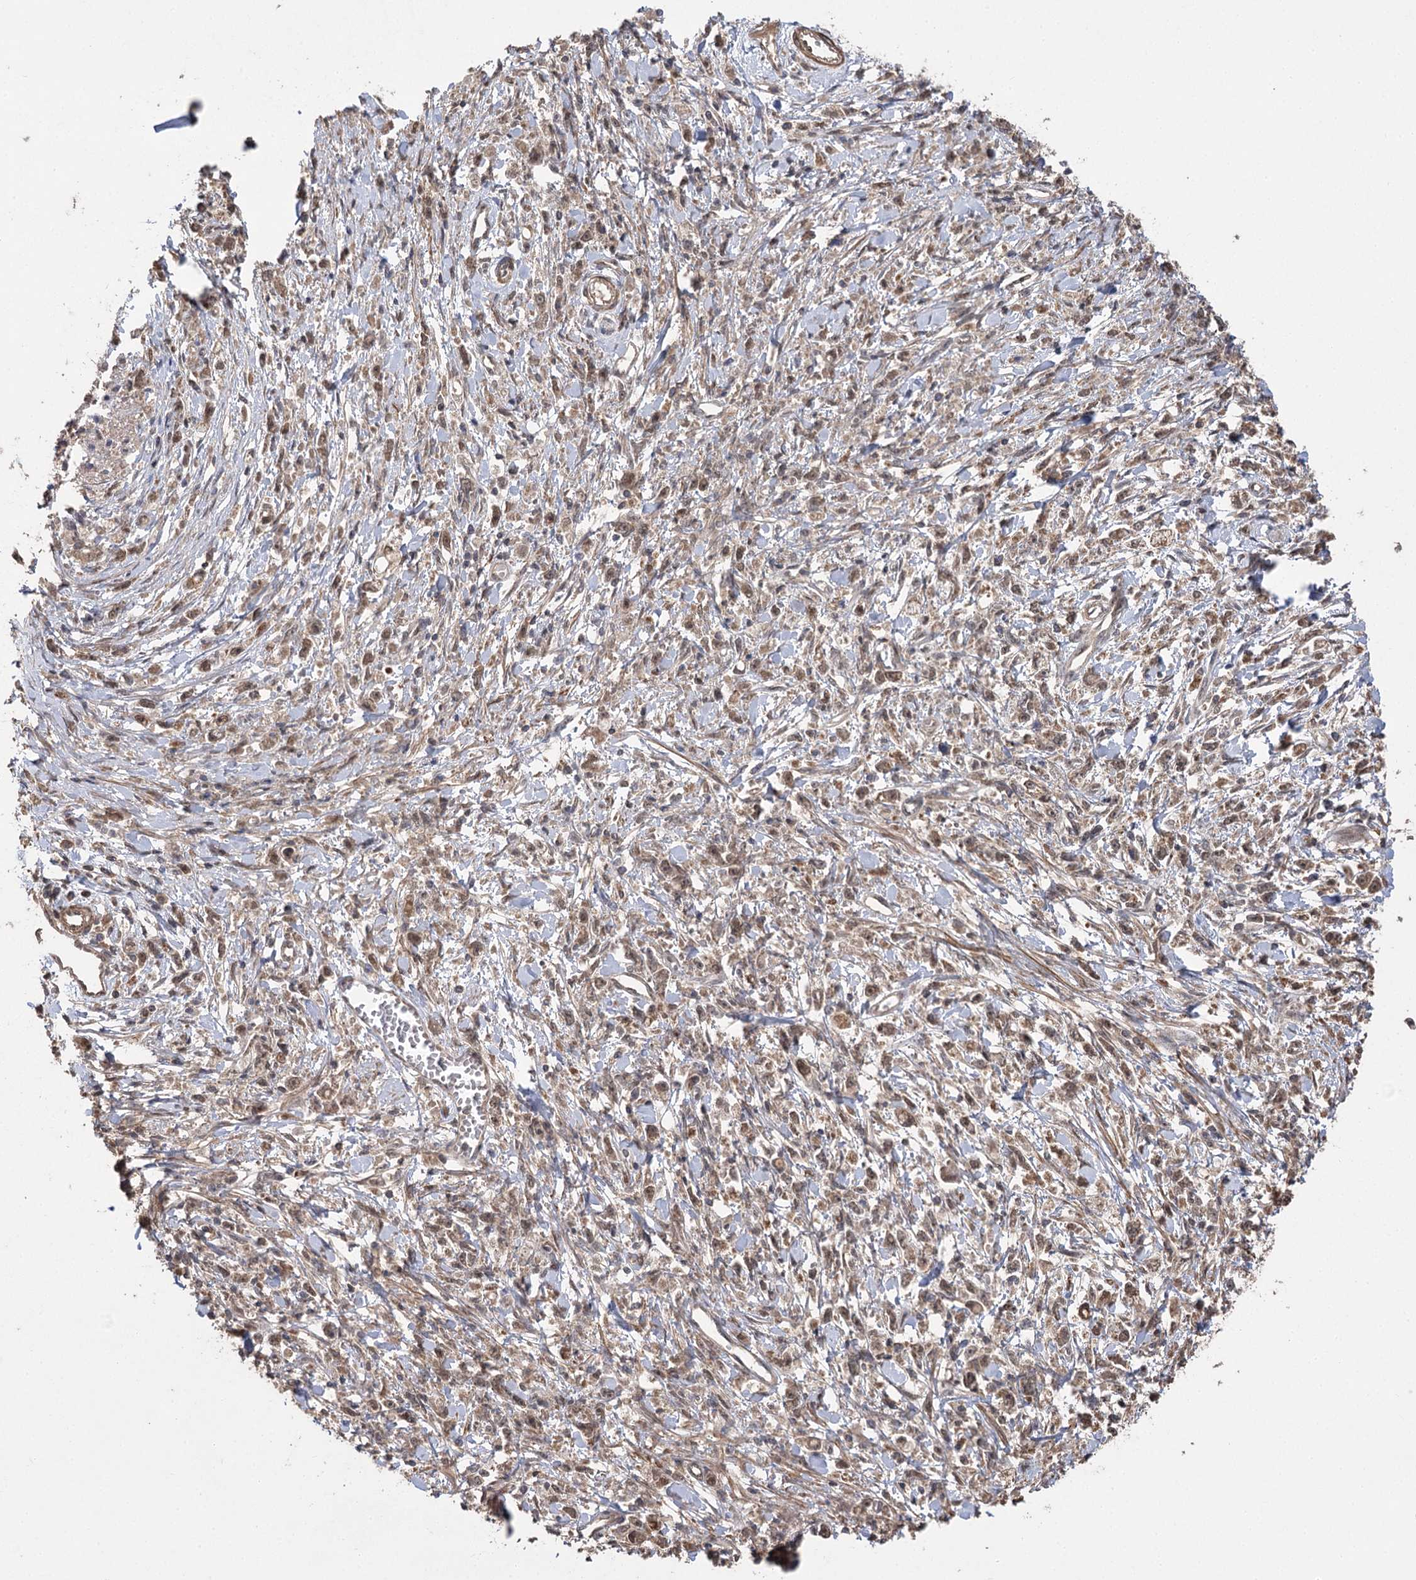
{"staining": {"intensity": "moderate", "quantity": ">75%", "location": "cytoplasmic/membranous,nuclear"}, "tissue": "stomach cancer", "cell_type": "Tumor cells", "image_type": "cancer", "snomed": [{"axis": "morphology", "description": "Adenocarcinoma, NOS"}, {"axis": "topography", "description": "Stomach"}], "caption": "Protein expression analysis of human stomach cancer reveals moderate cytoplasmic/membranous and nuclear positivity in approximately >75% of tumor cells.", "gene": "TENM2", "patient": {"sex": "female", "age": 59}}